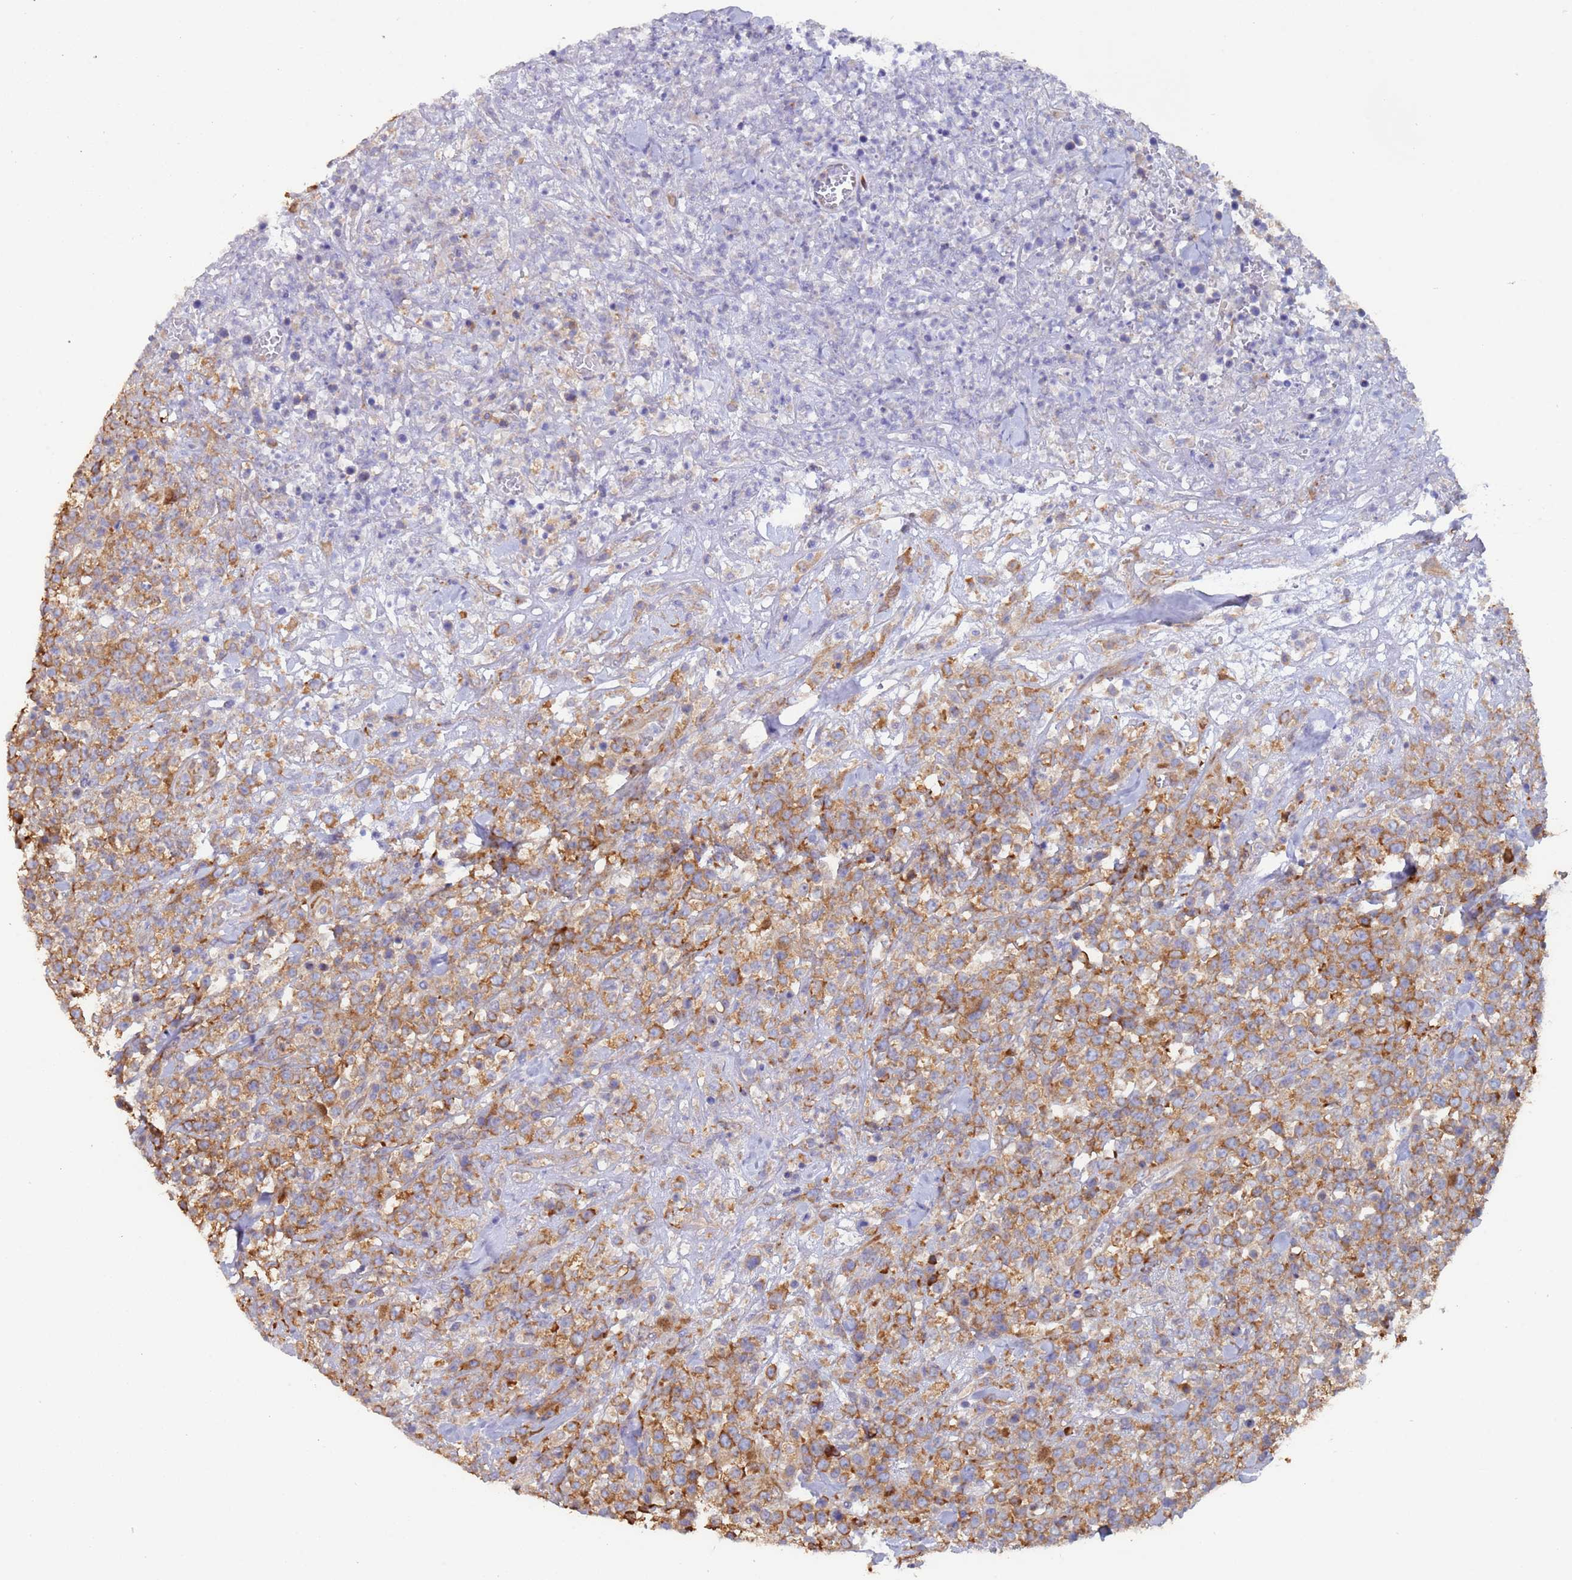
{"staining": {"intensity": "moderate", "quantity": ">75%", "location": "cytoplasmic/membranous"}, "tissue": "lymphoma", "cell_type": "Tumor cells", "image_type": "cancer", "snomed": [{"axis": "morphology", "description": "Malignant lymphoma, non-Hodgkin's type, High grade"}, {"axis": "topography", "description": "Colon"}], "caption": "IHC image of high-grade malignant lymphoma, non-Hodgkin's type stained for a protein (brown), which displays medium levels of moderate cytoplasmic/membranous staining in about >75% of tumor cells.", "gene": "ZNF844", "patient": {"sex": "female", "age": 53}}